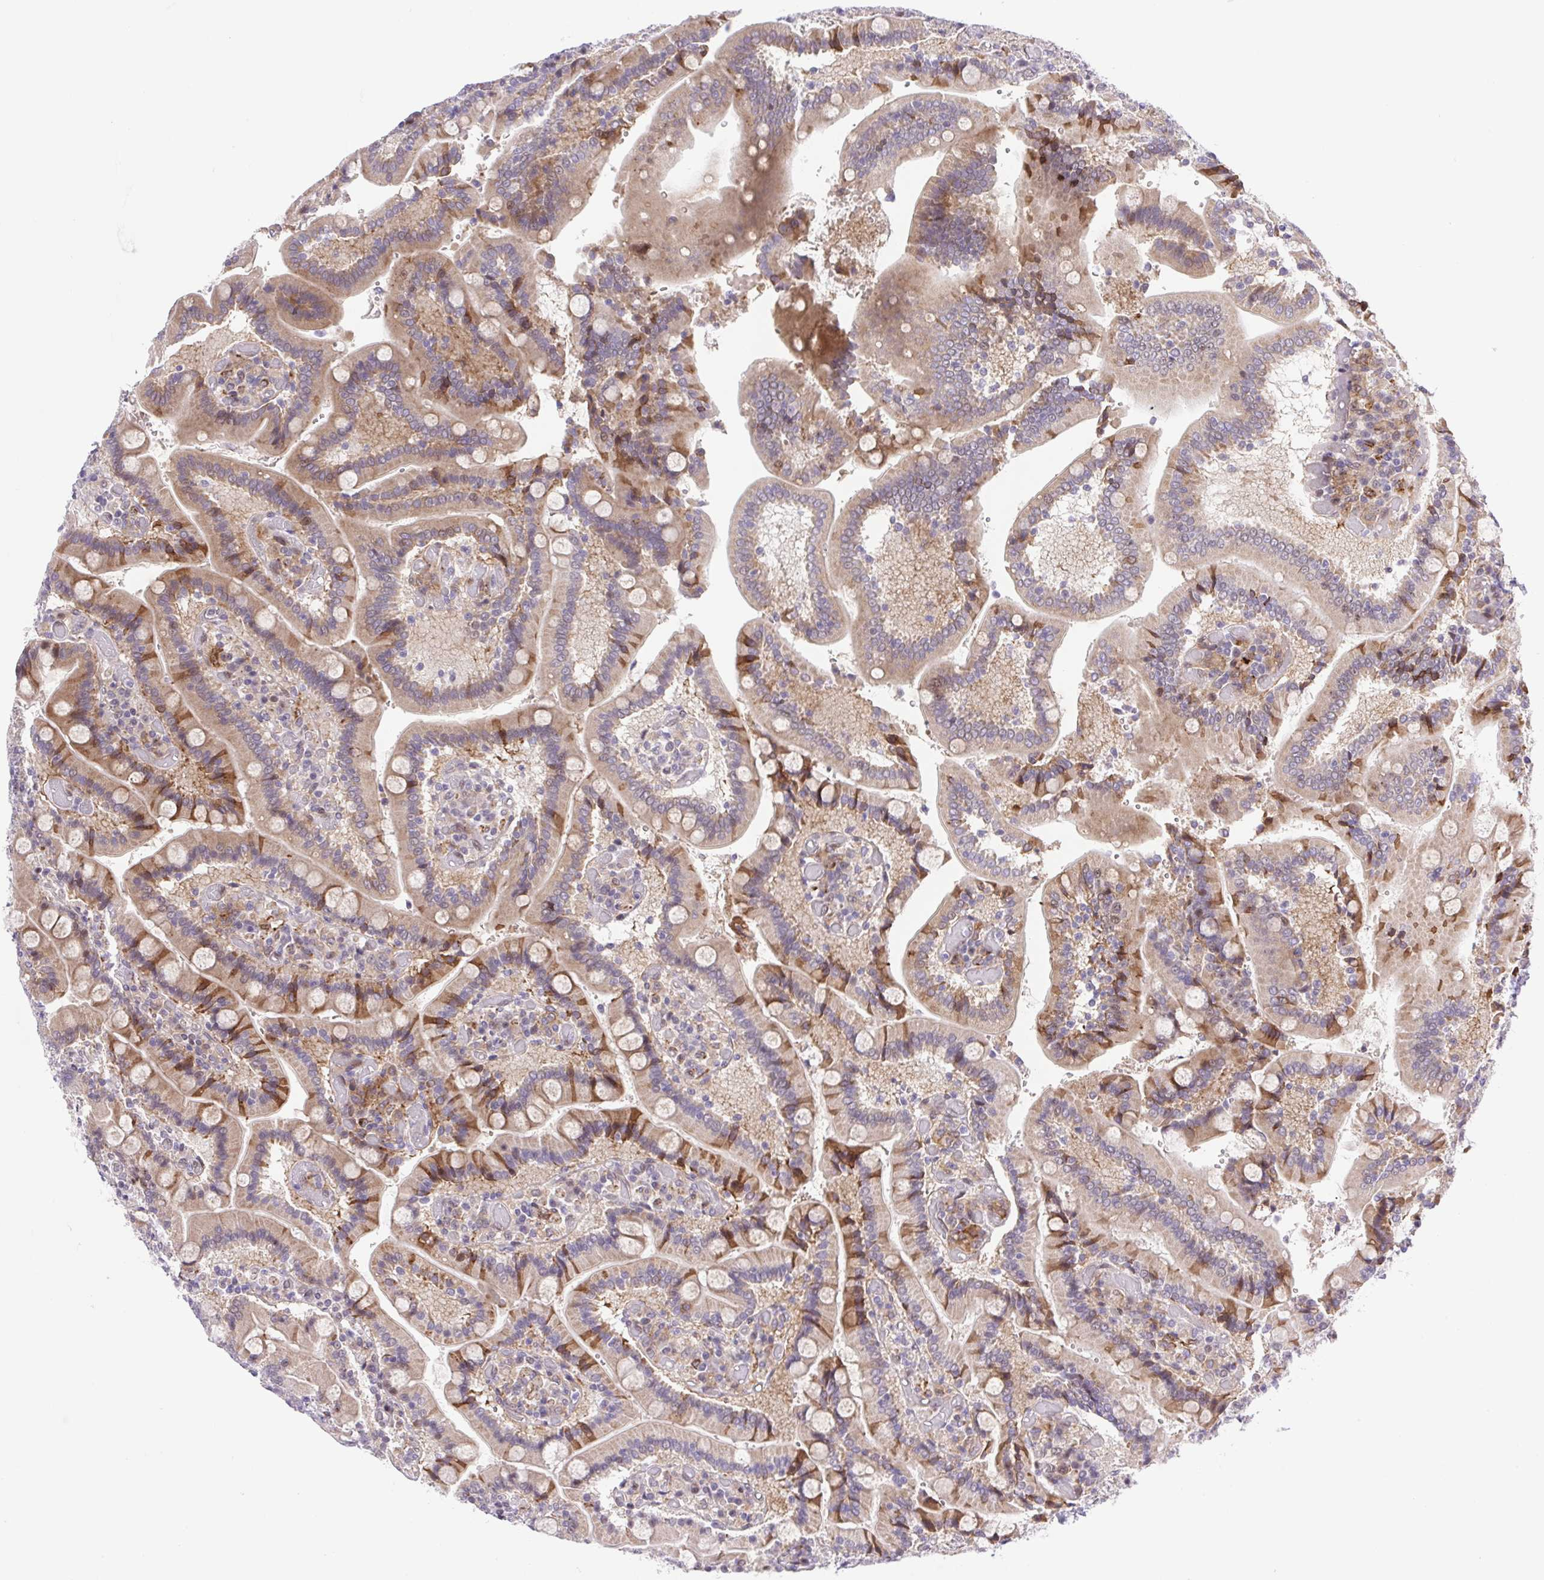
{"staining": {"intensity": "moderate", "quantity": "<25%", "location": "cytoplasmic/membranous"}, "tissue": "duodenum", "cell_type": "Glandular cells", "image_type": "normal", "snomed": [{"axis": "morphology", "description": "Normal tissue, NOS"}, {"axis": "topography", "description": "Duodenum"}], "caption": "Duodenum stained with immunohistochemistry (IHC) displays moderate cytoplasmic/membranous expression in approximately <25% of glandular cells.", "gene": "ERG", "patient": {"sex": "female", "age": 62}}